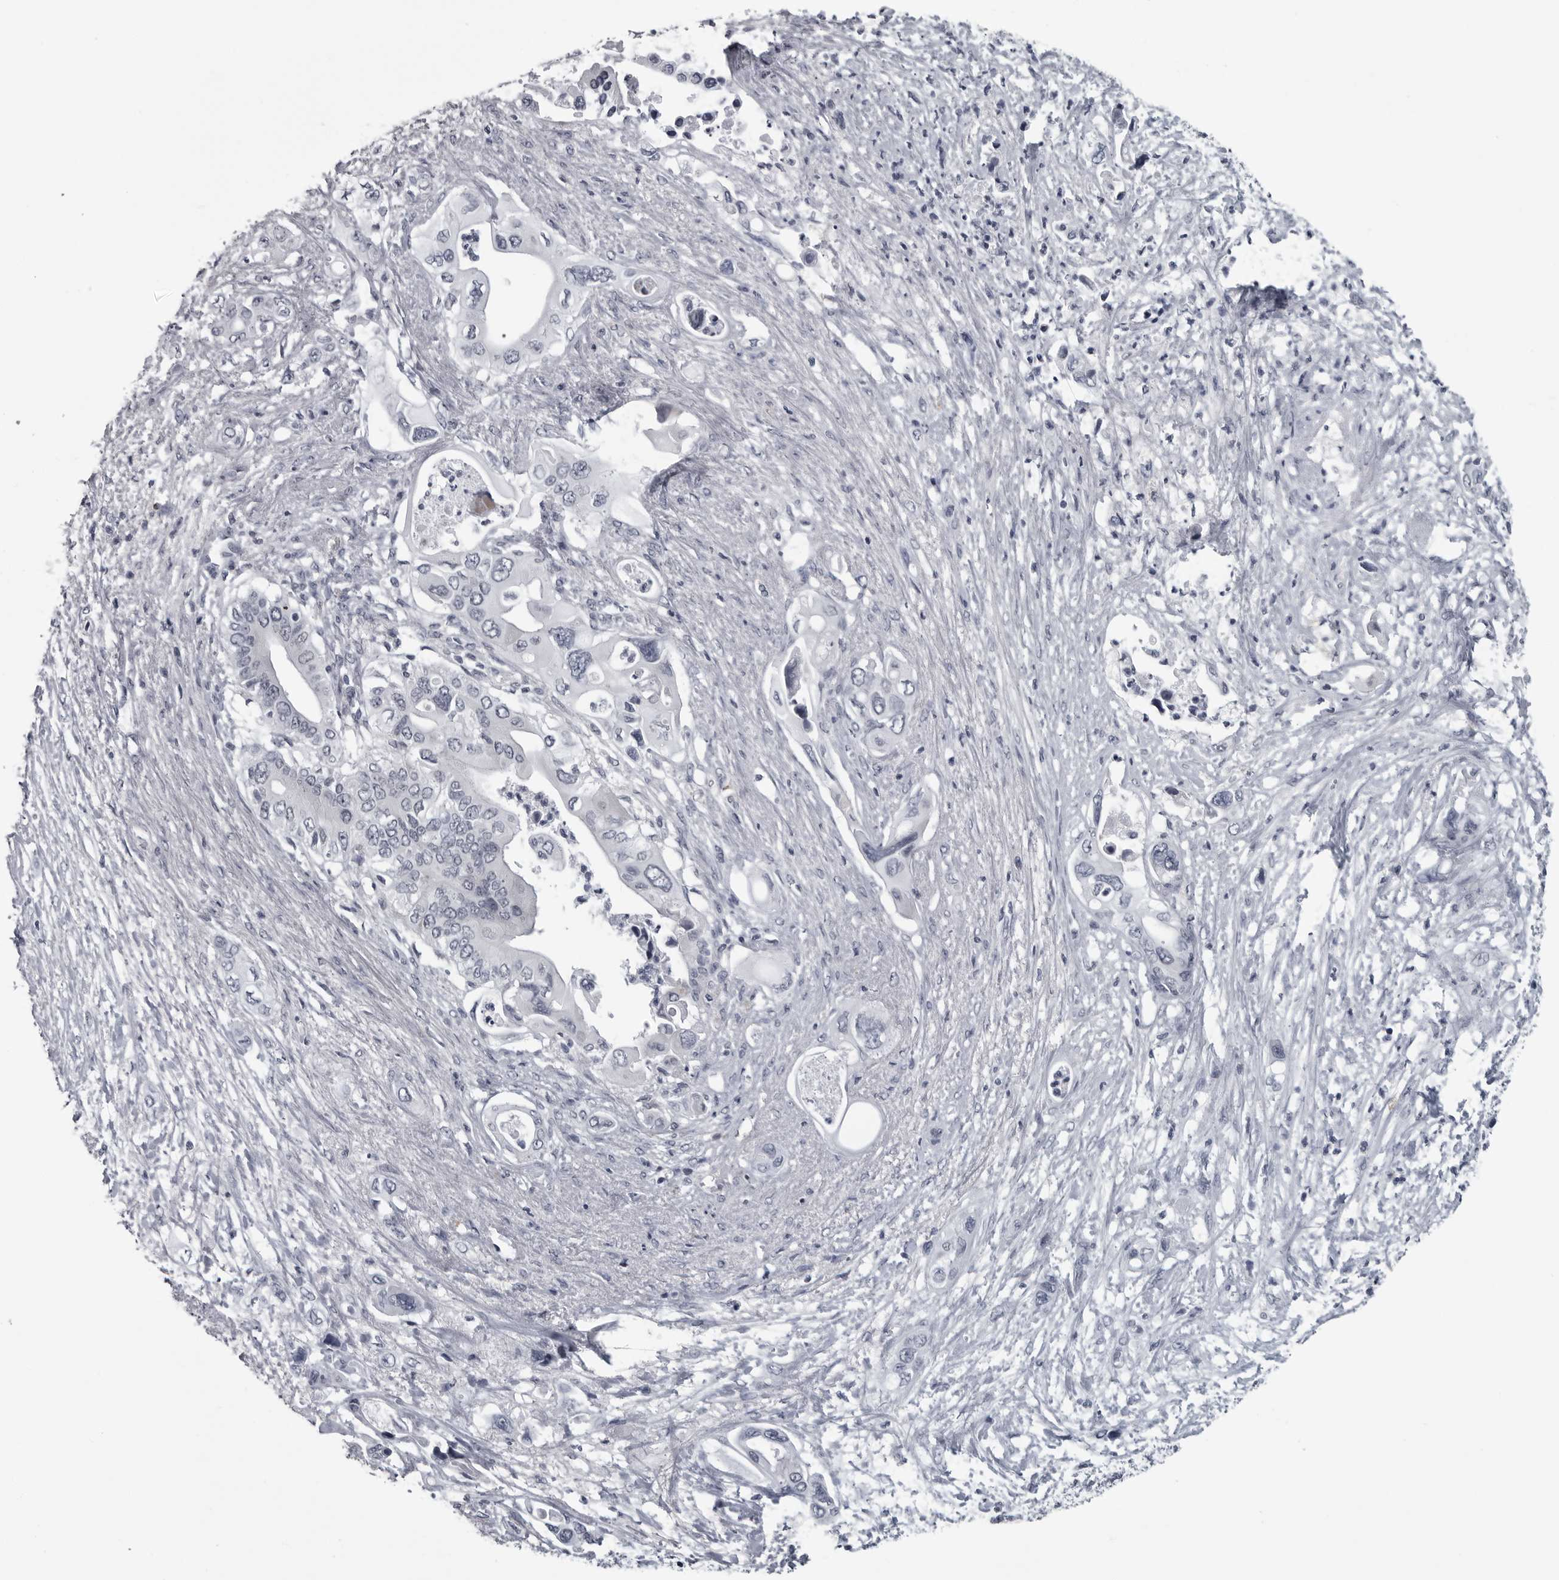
{"staining": {"intensity": "negative", "quantity": "none", "location": "none"}, "tissue": "pancreatic cancer", "cell_type": "Tumor cells", "image_type": "cancer", "snomed": [{"axis": "morphology", "description": "Adenocarcinoma, NOS"}, {"axis": "topography", "description": "Pancreas"}], "caption": "The micrograph displays no significant positivity in tumor cells of pancreatic cancer (adenocarcinoma).", "gene": "LYSMD1", "patient": {"sex": "male", "age": 66}}